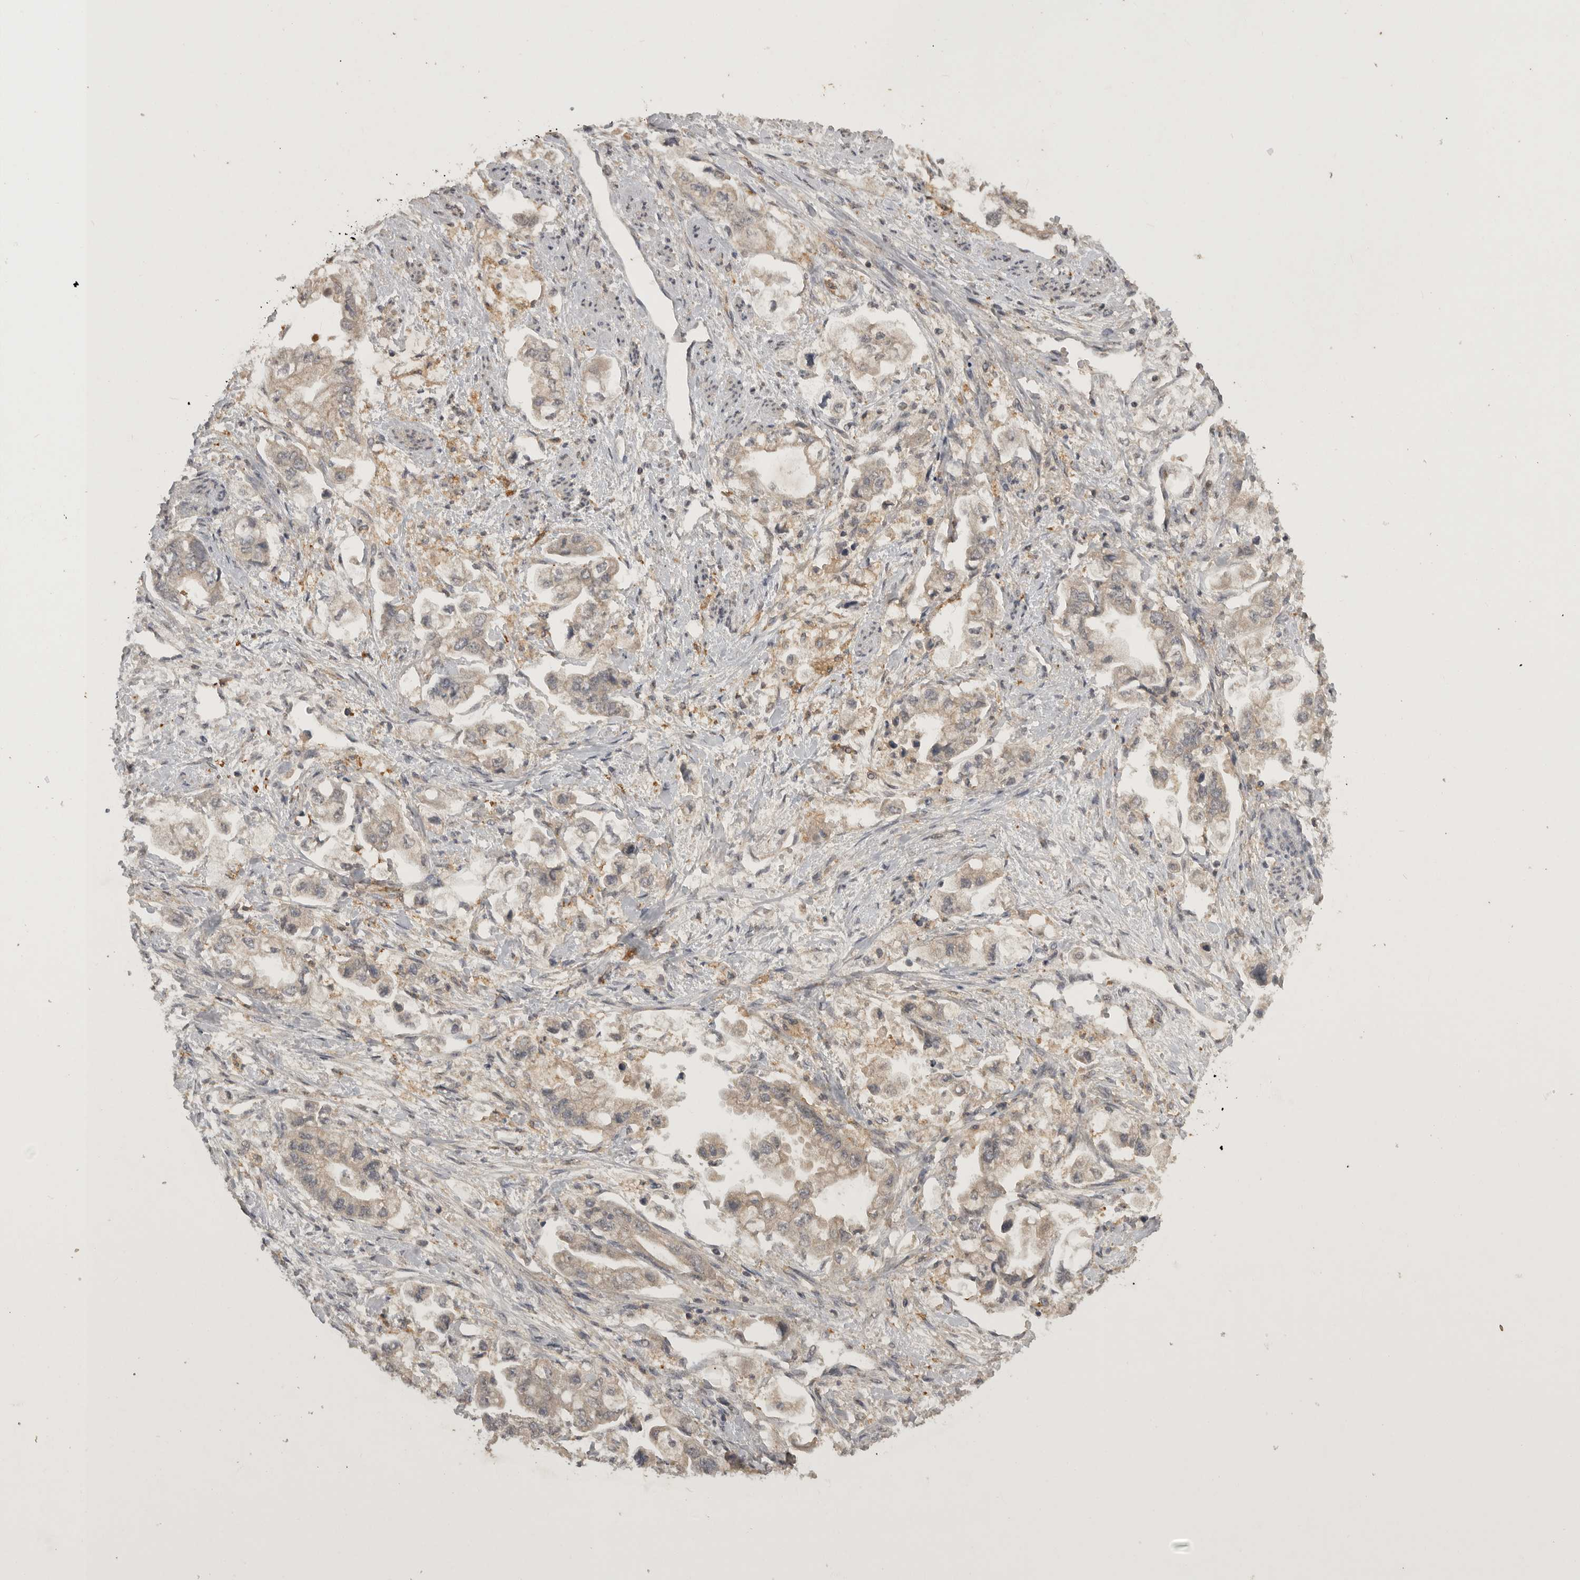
{"staining": {"intensity": "weak", "quantity": ">75%", "location": "cytoplasmic/membranous"}, "tissue": "stomach cancer", "cell_type": "Tumor cells", "image_type": "cancer", "snomed": [{"axis": "morphology", "description": "Adenocarcinoma, NOS"}, {"axis": "topography", "description": "Stomach"}], "caption": "This photomicrograph shows adenocarcinoma (stomach) stained with immunohistochemistry (IHC) to label a protein in brown. The cytoplasmic/membranous of tumor cells show weak positivity for the protein. Nuclei are counter-stained blue.", "gene": "ADAMTS4", "patient": {"sex": "male", "age": 62}}